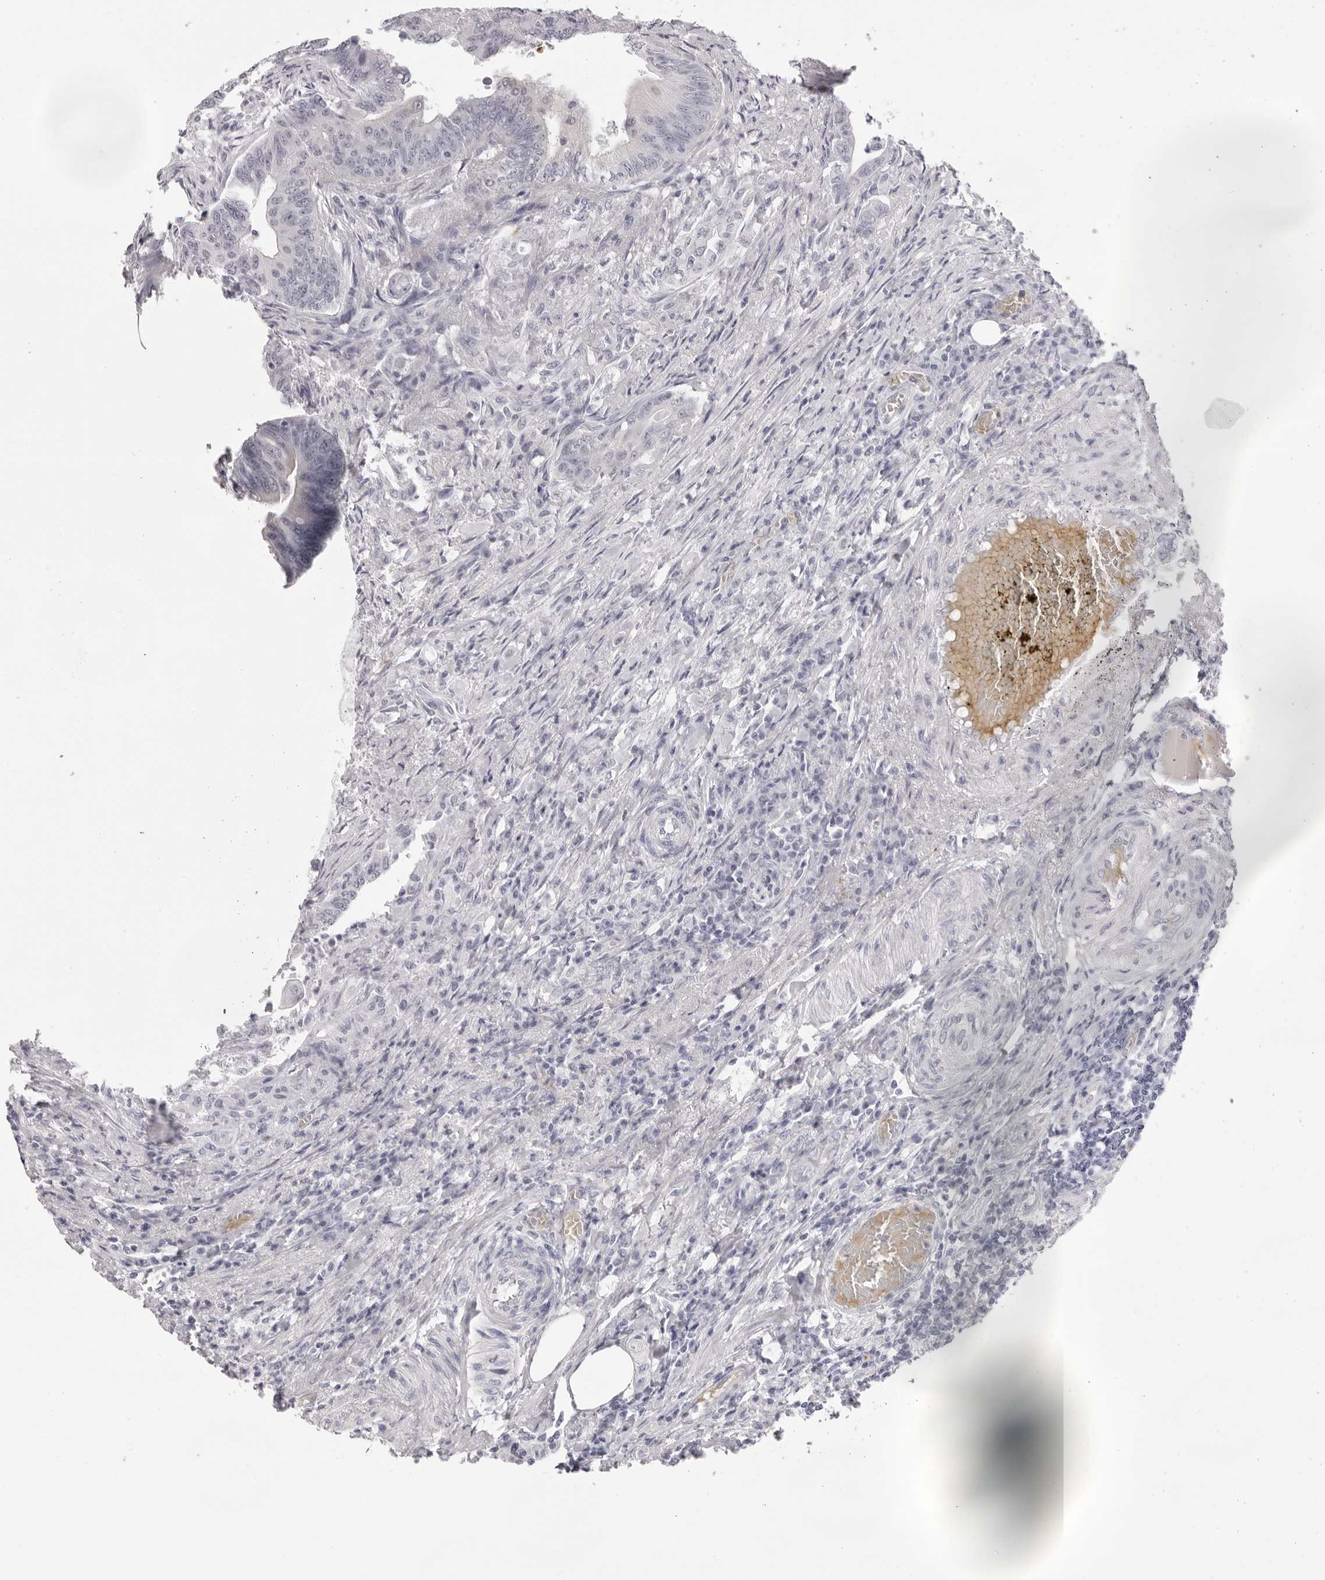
{"staining": {"intensity": "negative", "quantity": "none", "location": "none"}, "tissue": "colorectal cancer", "cell_type": "Tumor cells", "image_type": "cancer", "snomed": [{"axis": "morphology", "description": "Adenoma, NOS"}, {"axis": "morphology", "description": "Adenocarcinoma, NOS"}, {"axis": "topography", "description": "Colon"}], "caption": "Tumor cells show no significant staining in colorectal cancer.", "gene": "SPTA1", "patient": {"sex": "male", "age": 79}}